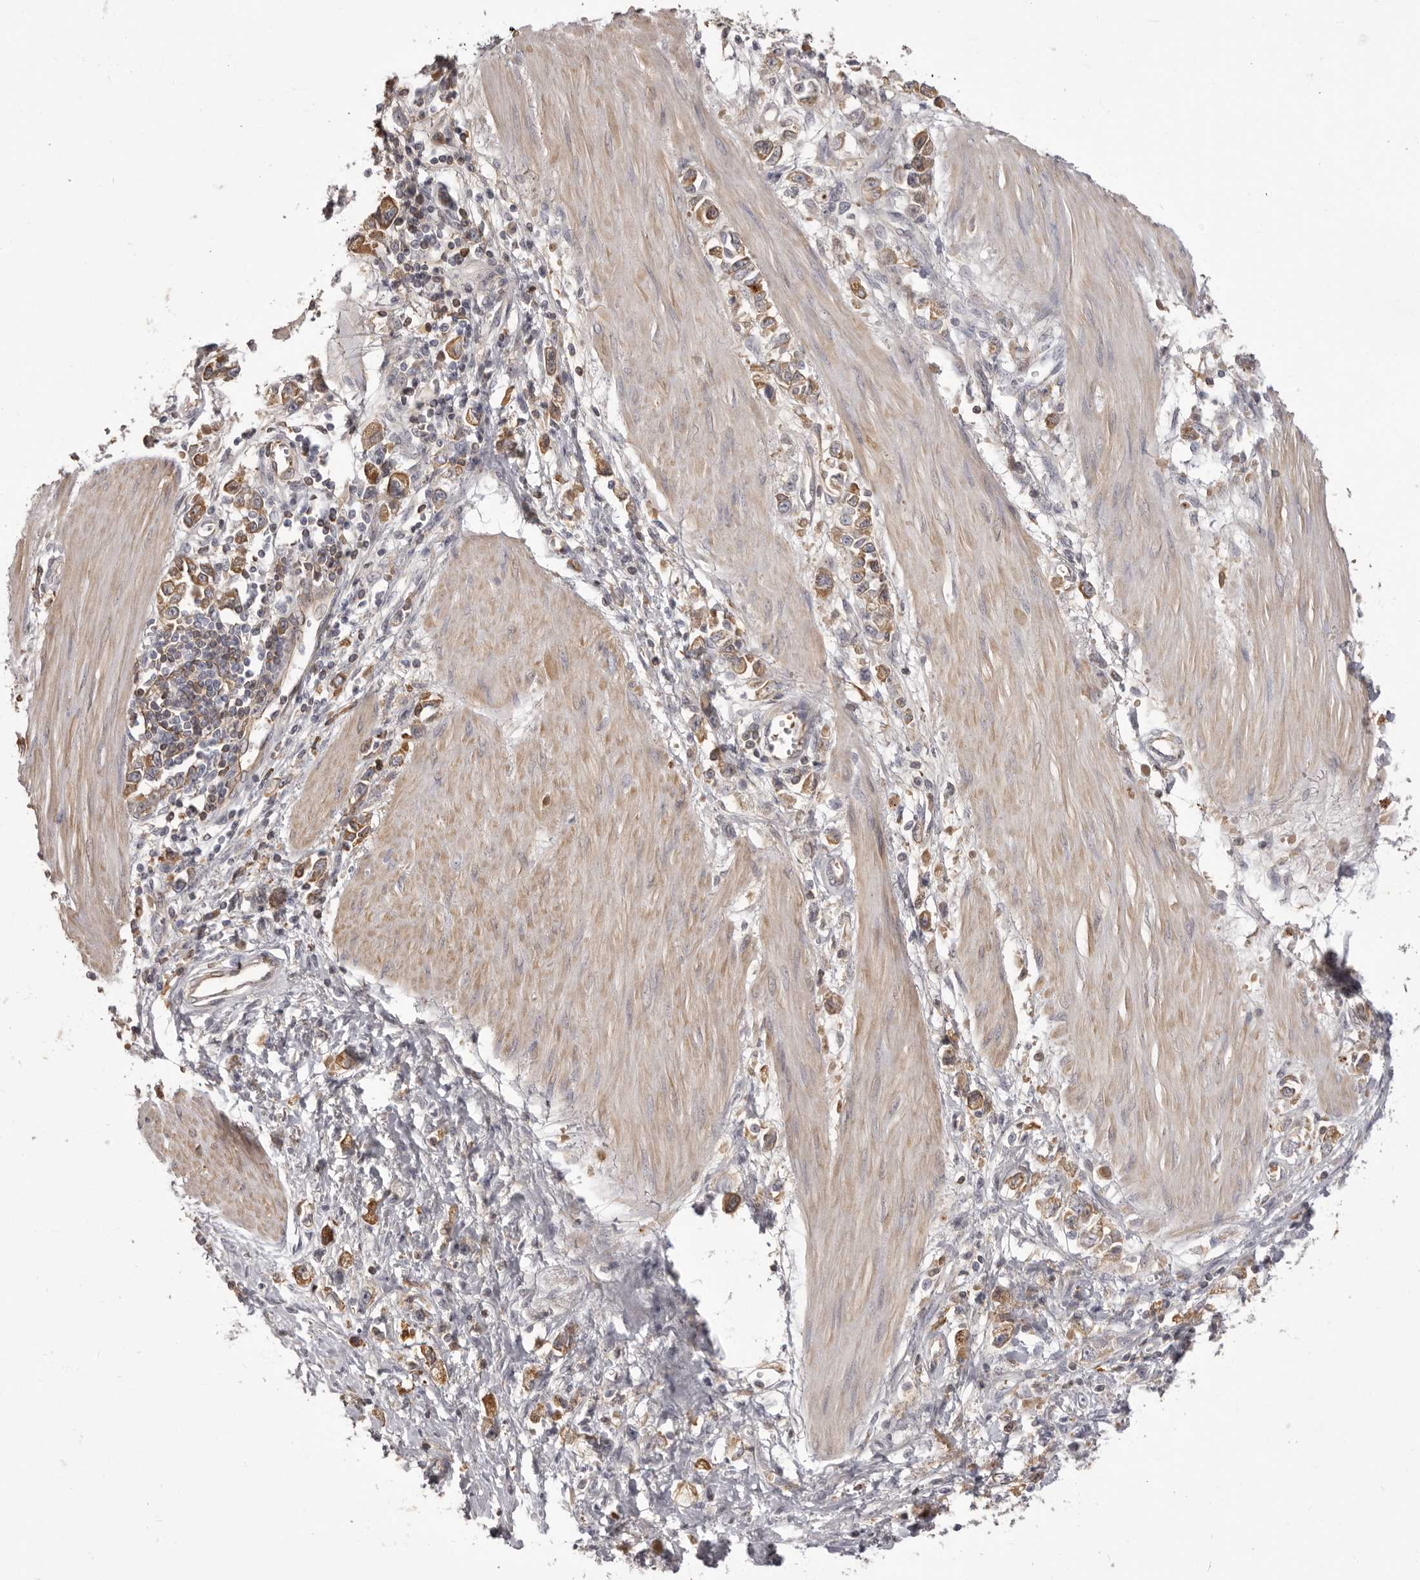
{"staining": {"intensity": "moderate", "quantity": ">75%", "location": "cytoplasmic/membranous"}, "tissue": "stomach cancer", "cell_type": "Tumor cells", "image_type": "cancer", "snomed": [{"axis": "morphology", "description": "Adenocarcinoma, NOS"}, {"axis": "topography", "description": "Stomach"}], "caption": "Stomach cancer stained for a protein displays moderate cytoplasmic/membranous positivity in tumor cells.", "gene": "OTUD3", "patient": {"sex": "female", "age": 76}}